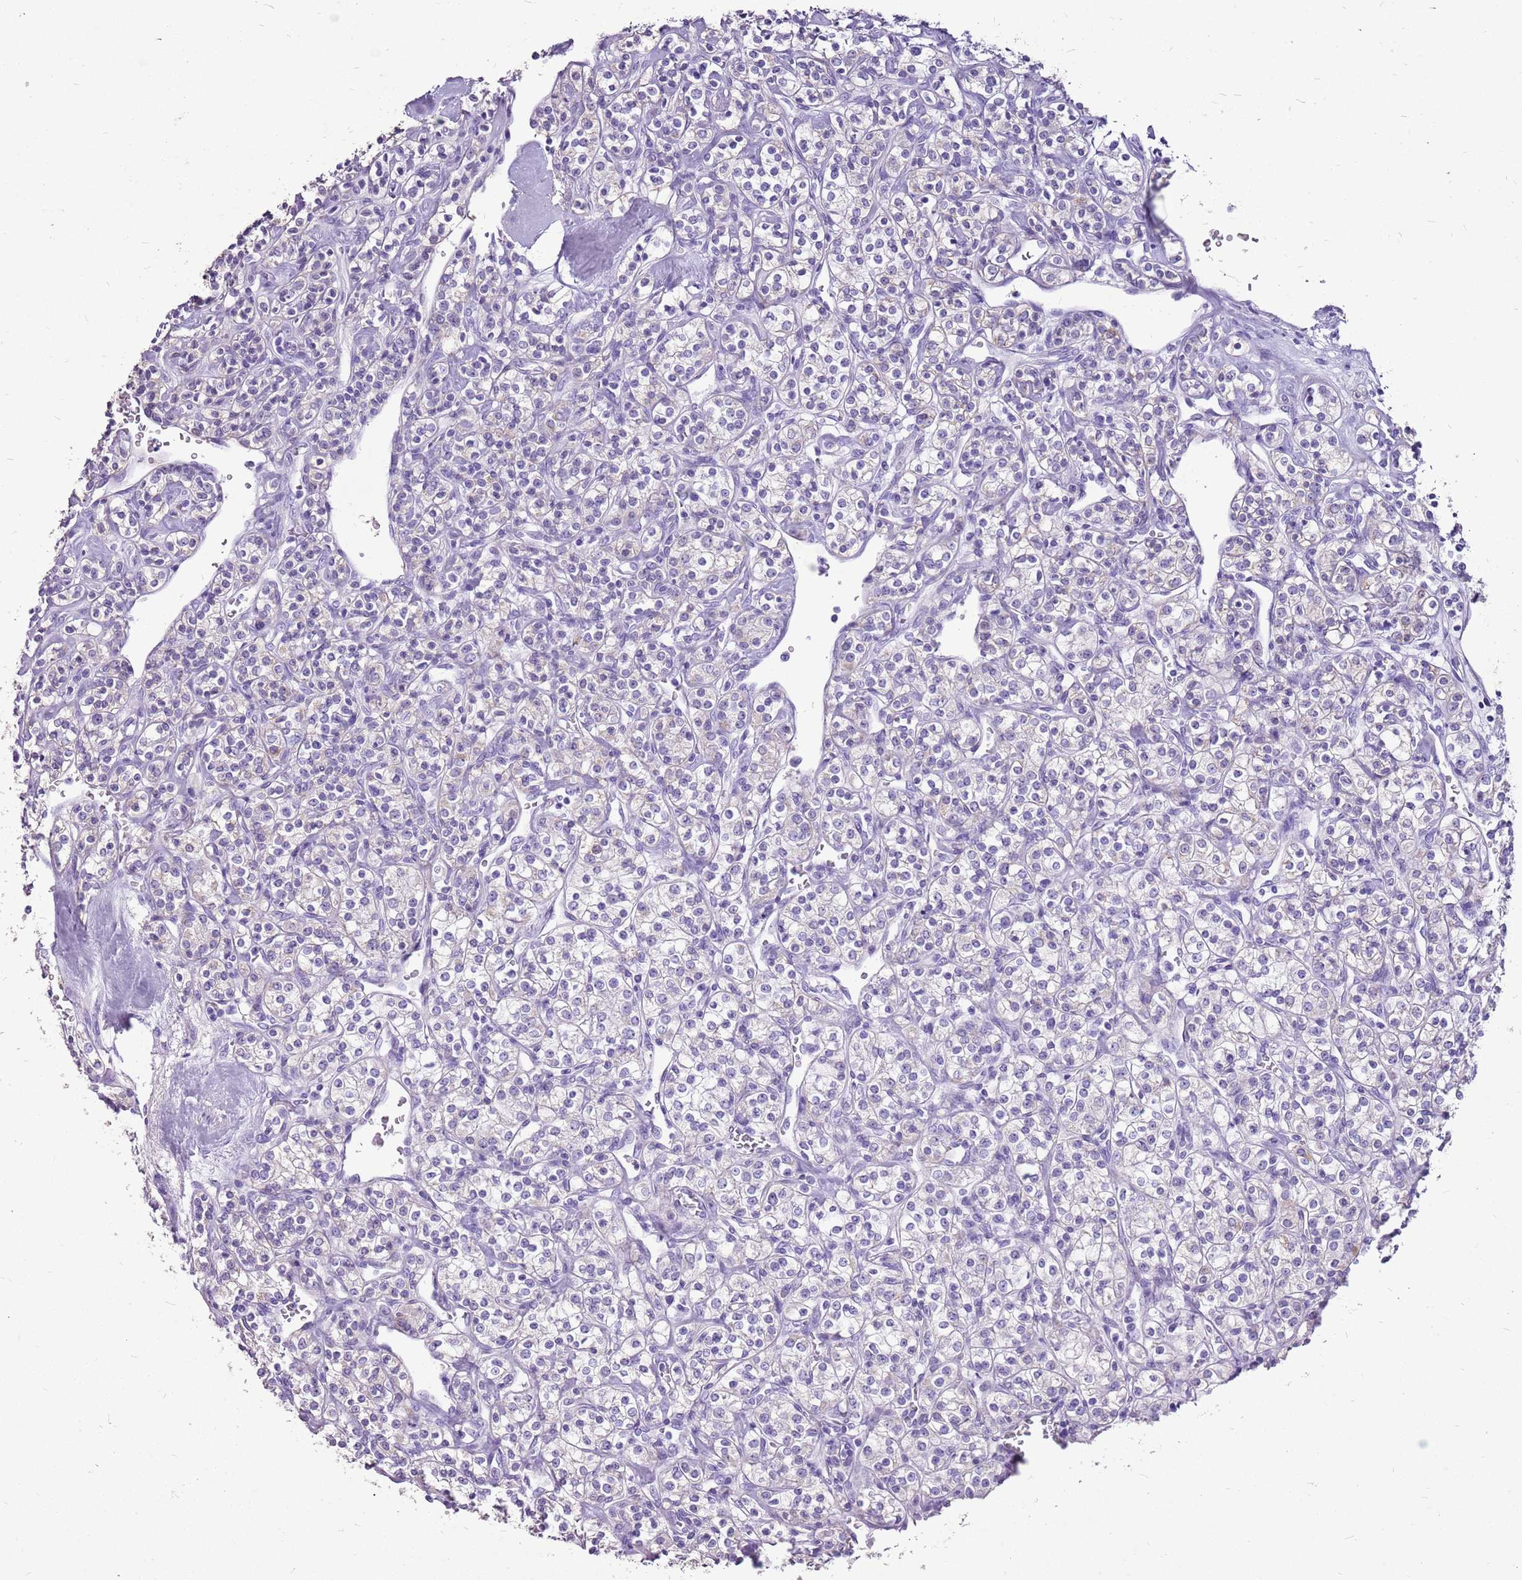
{"staining": {"intensity": "negative", "quantity": "none", "location": "none"}, "tissue": "renal cancer", "cell_type": "Tumor cells", "image_type": "cancer", "snomed": [{"axis": "morphology", "description": "Adenocarcinoma, NOS"}, {"axis": "topography", "description": "Kidney"}], "caption": "Immunohistochemistry micrograph of neoplastic tissue: adenocarcinoma (renal) stained with DAB shows no significant protein positivity in tumor cells.", "gene": "ACSS3", "patient": {"sex": "male", "age": 77}}